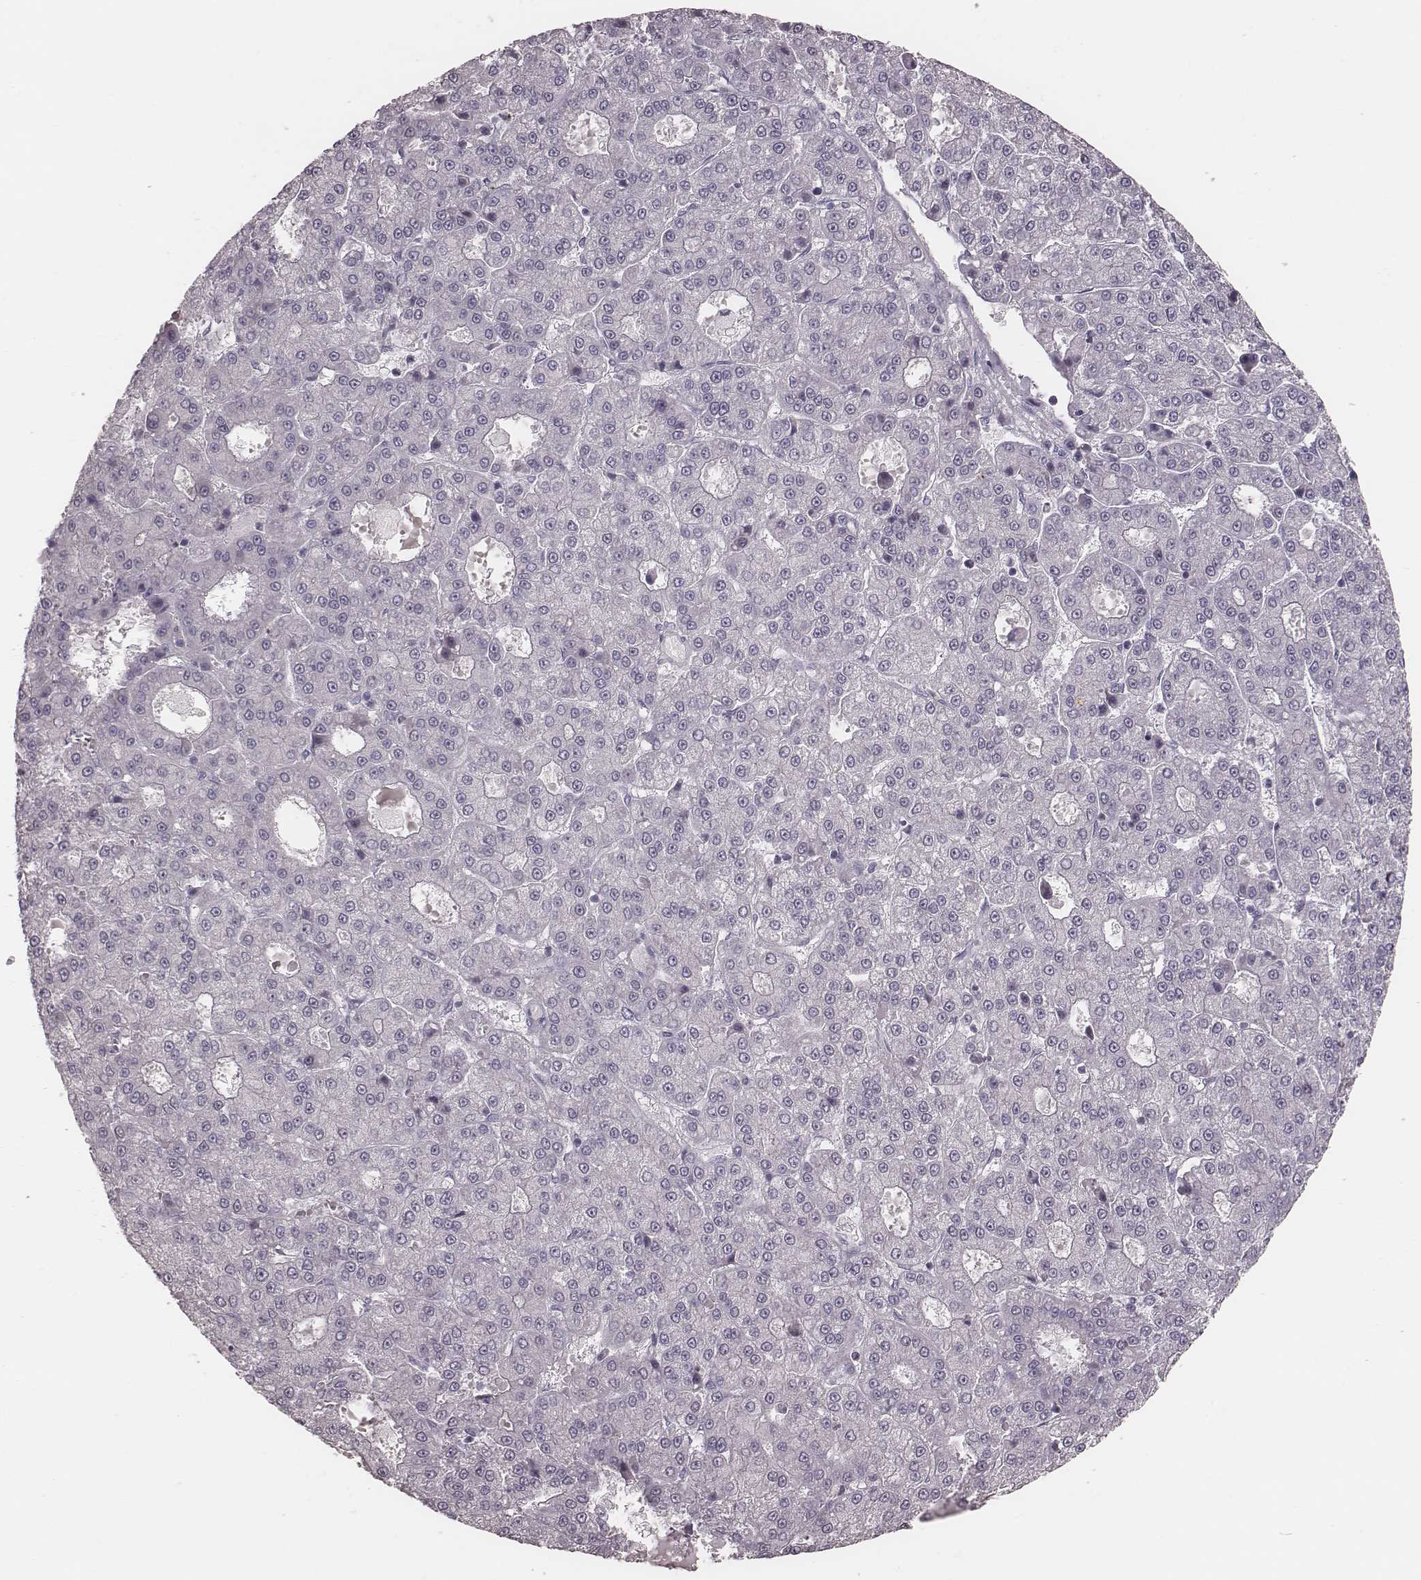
{"staining": {"intensity": "negative", "quantity": "none", "location": "none"}, "tissue": "liver cancer", "cell_type": "Tumor cells", "image_type": "cancer", "snomed": [{"axis": "morphology", "description": "Carcinoma, Hepatocellular, NOS"}, {"axis": "topography", "description": "Liver"}], "caption": "A high-resolution micrograph shows immunohistochemistry (IHC) staining of liver cancer (hepatocellular carcinoma), which reveals no significant staining in tumor cells. The staining was performed using DAB to visualize the protein expression in brown, while the nuclei were stained in blue with hematoxylin (Magnification: 20x).", "gene": "PDCD1", "patient": {"sex": "male", "age": 70}}